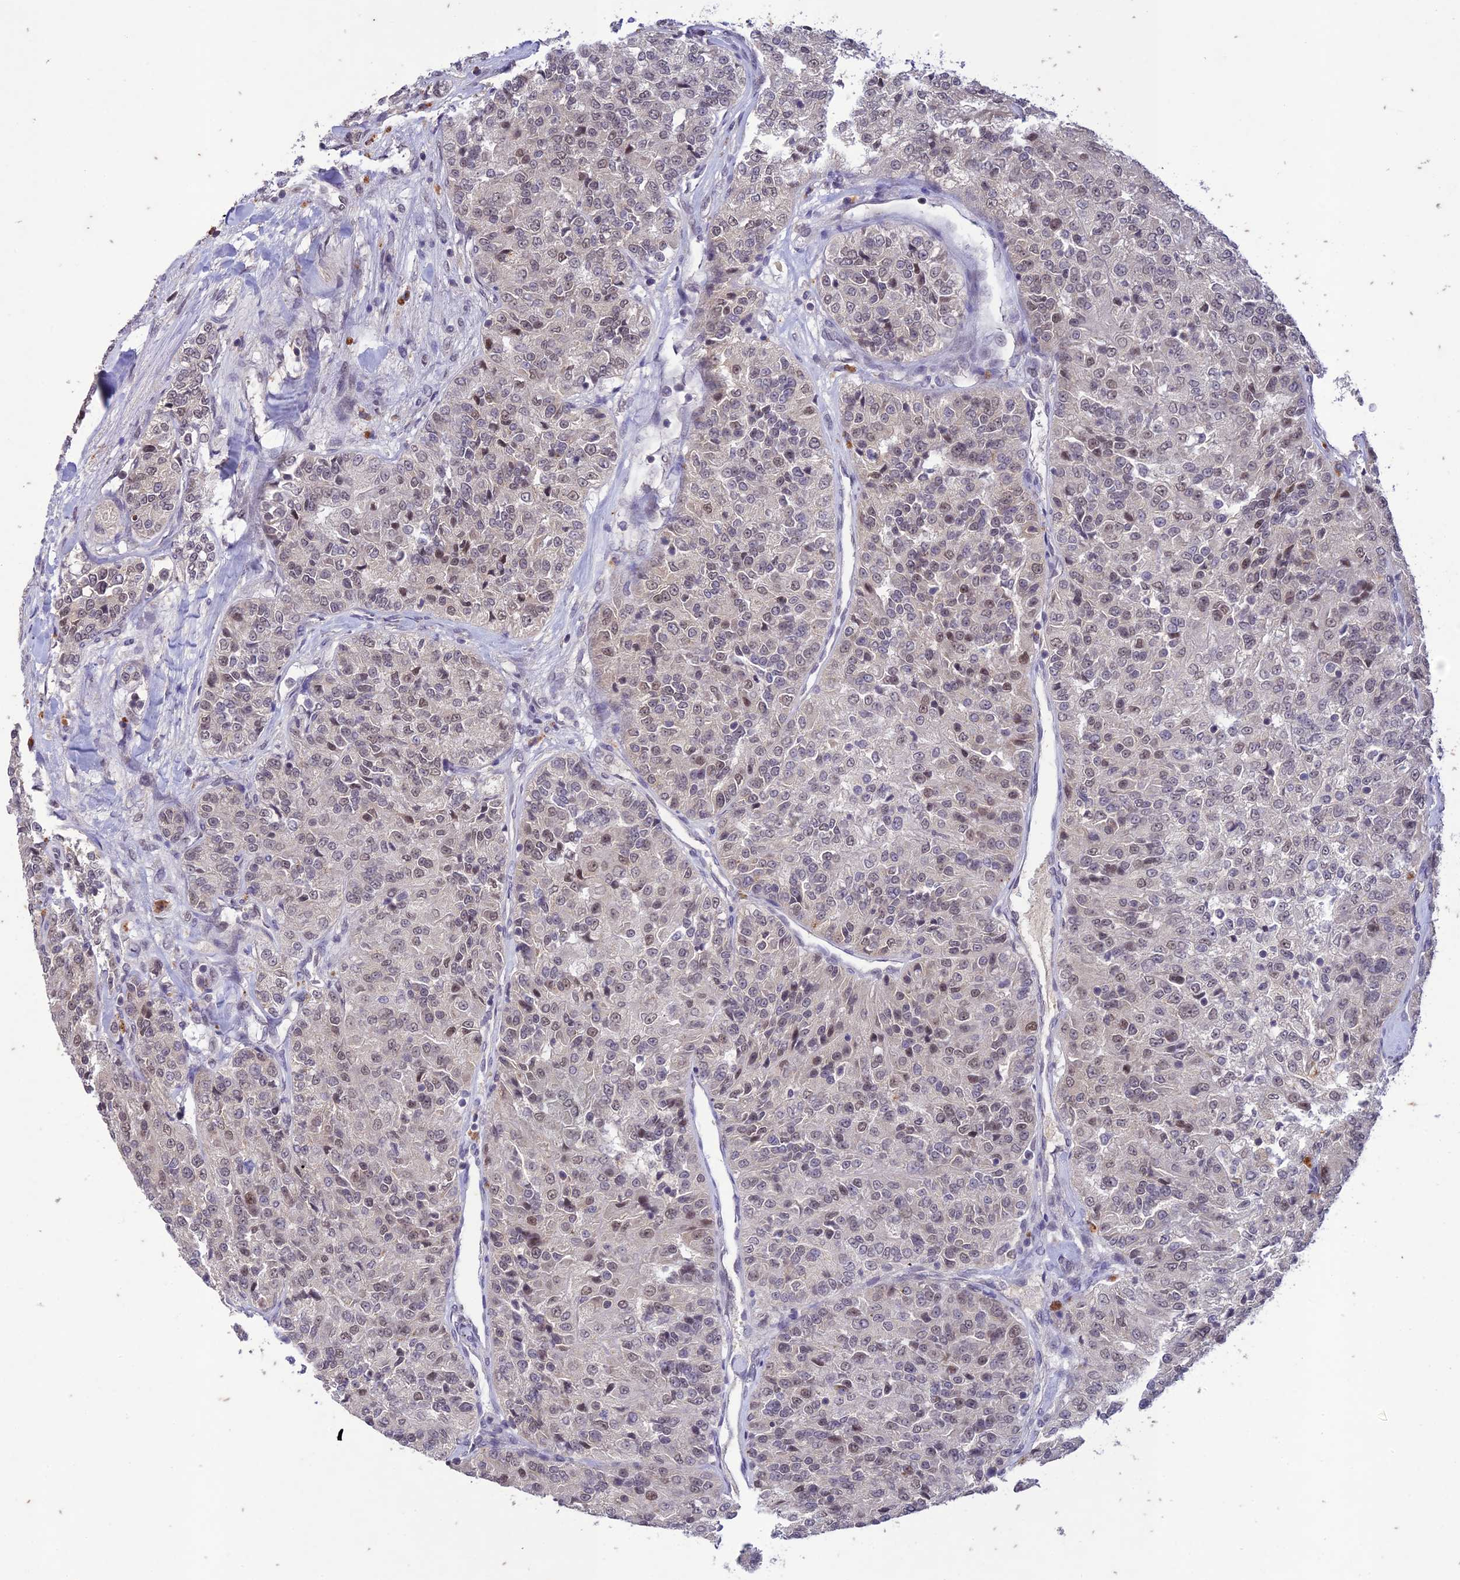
{"staining": {"intensity": "weak", "quantity": "<25%", "location": "nuclear"}, "tissue": "renal cancer", "cell_type": "Tumor cells", "image_type": "cancer", "snomed": [{"axis": "morphology", "description": "Adenocarcinoma, NOS"}, {"axis": "topography", "description": "Kidney"}], "caption": "High power microscopy image of an IHC image of renal adenocarcinoma, revealing no significant expression in tumor cells. (DAB (3,3'-diaminobenzidine) IHC with hematoxylin counter stain).", "gene": "POP4", "patient": {"sex": "female", "age": 63}}